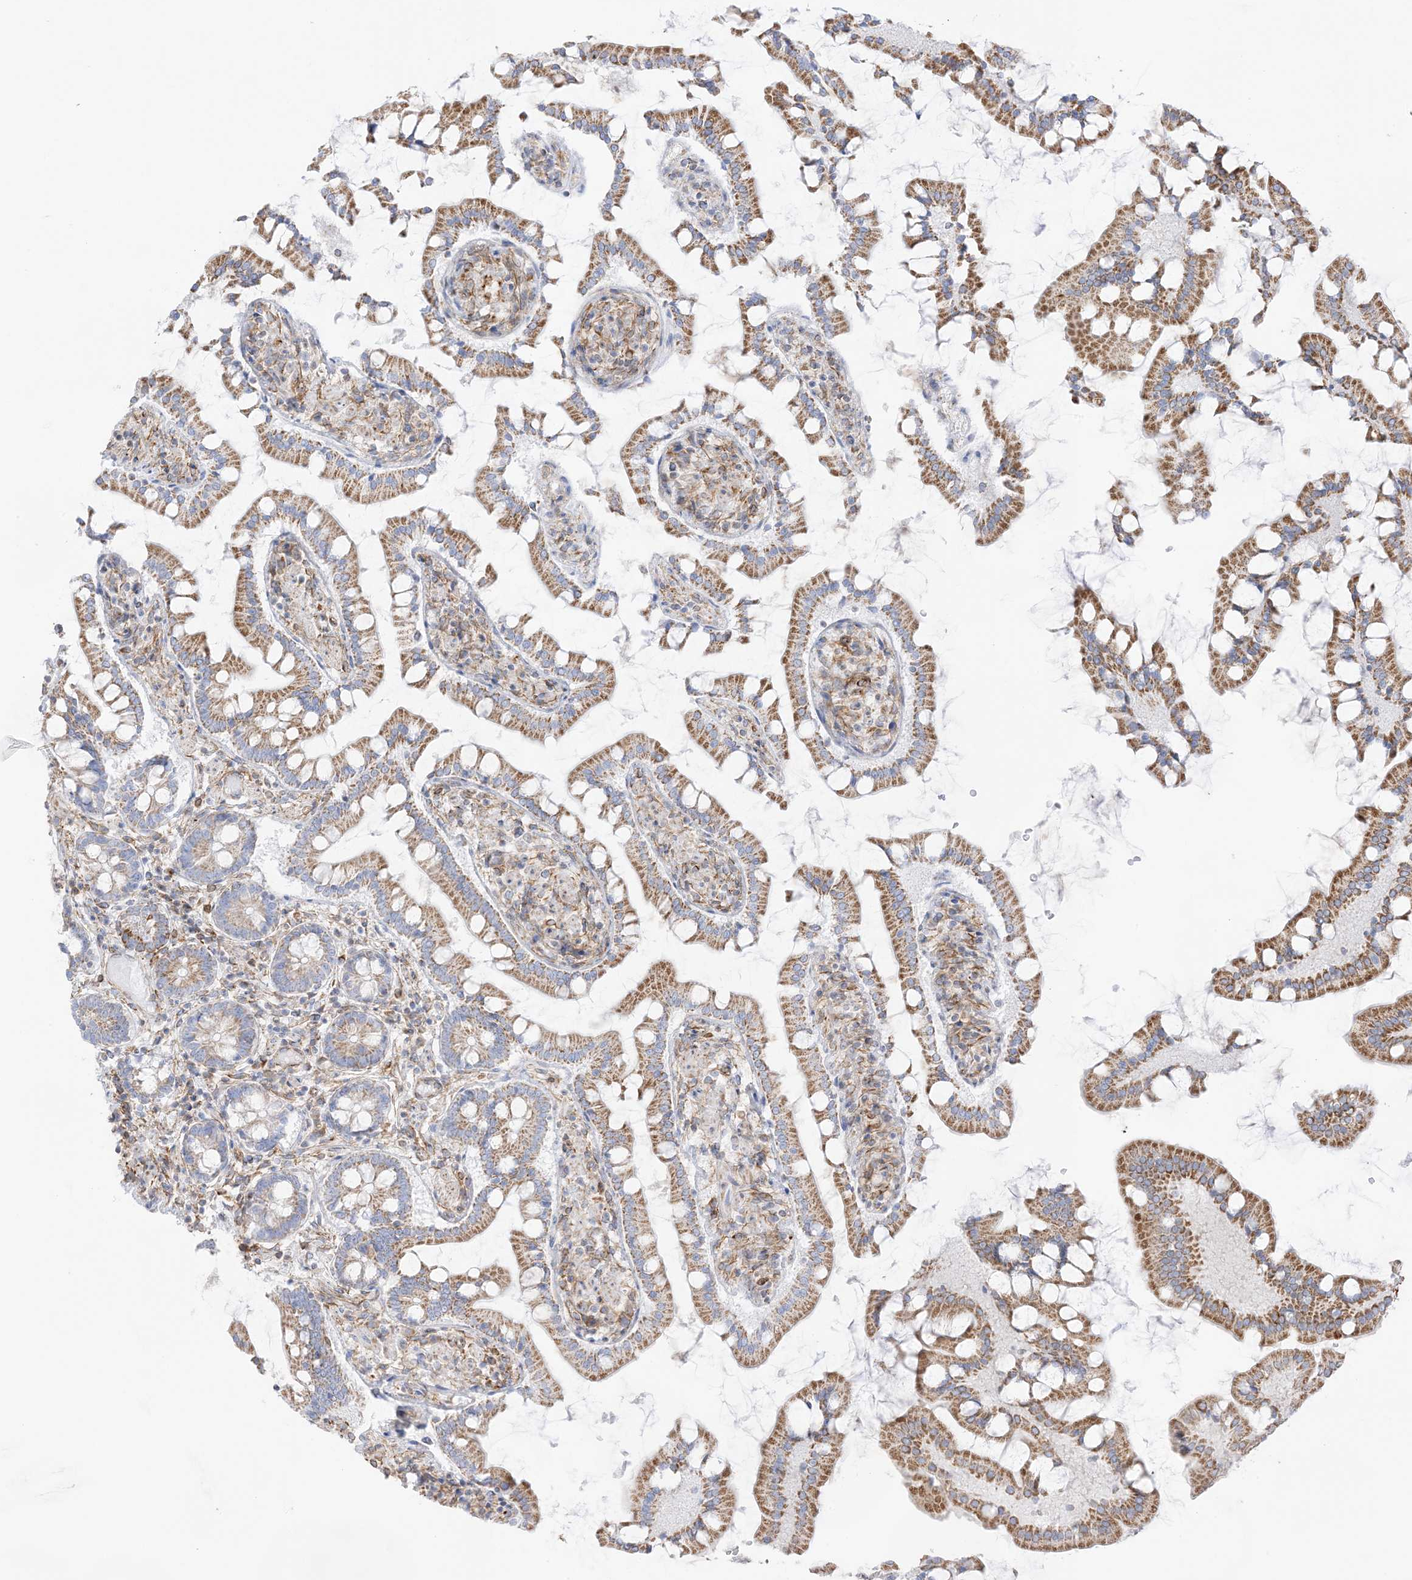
{"staining": {"intensity": "moderate", "quantity": ">75%", "location": "cytoplasmic/membranous"}, "tissue": "small intestine", "cell_type": "Glandular cells", "image_type": "normal", "snomed": [{"axis": "morphology", "description": "Normal tissue, NOS"}, {"axis": "topography", "description": "Small intestine"}], "caption": "Glandular cells exhibit medium levels of moderate cytoplasmic/membranous staining in about >75% of cells in normal human small intestine. (IHC, brightfield microscopy, high magnification).", "gene": "PID1", "patient": {"sex": "male", "age": 41}}